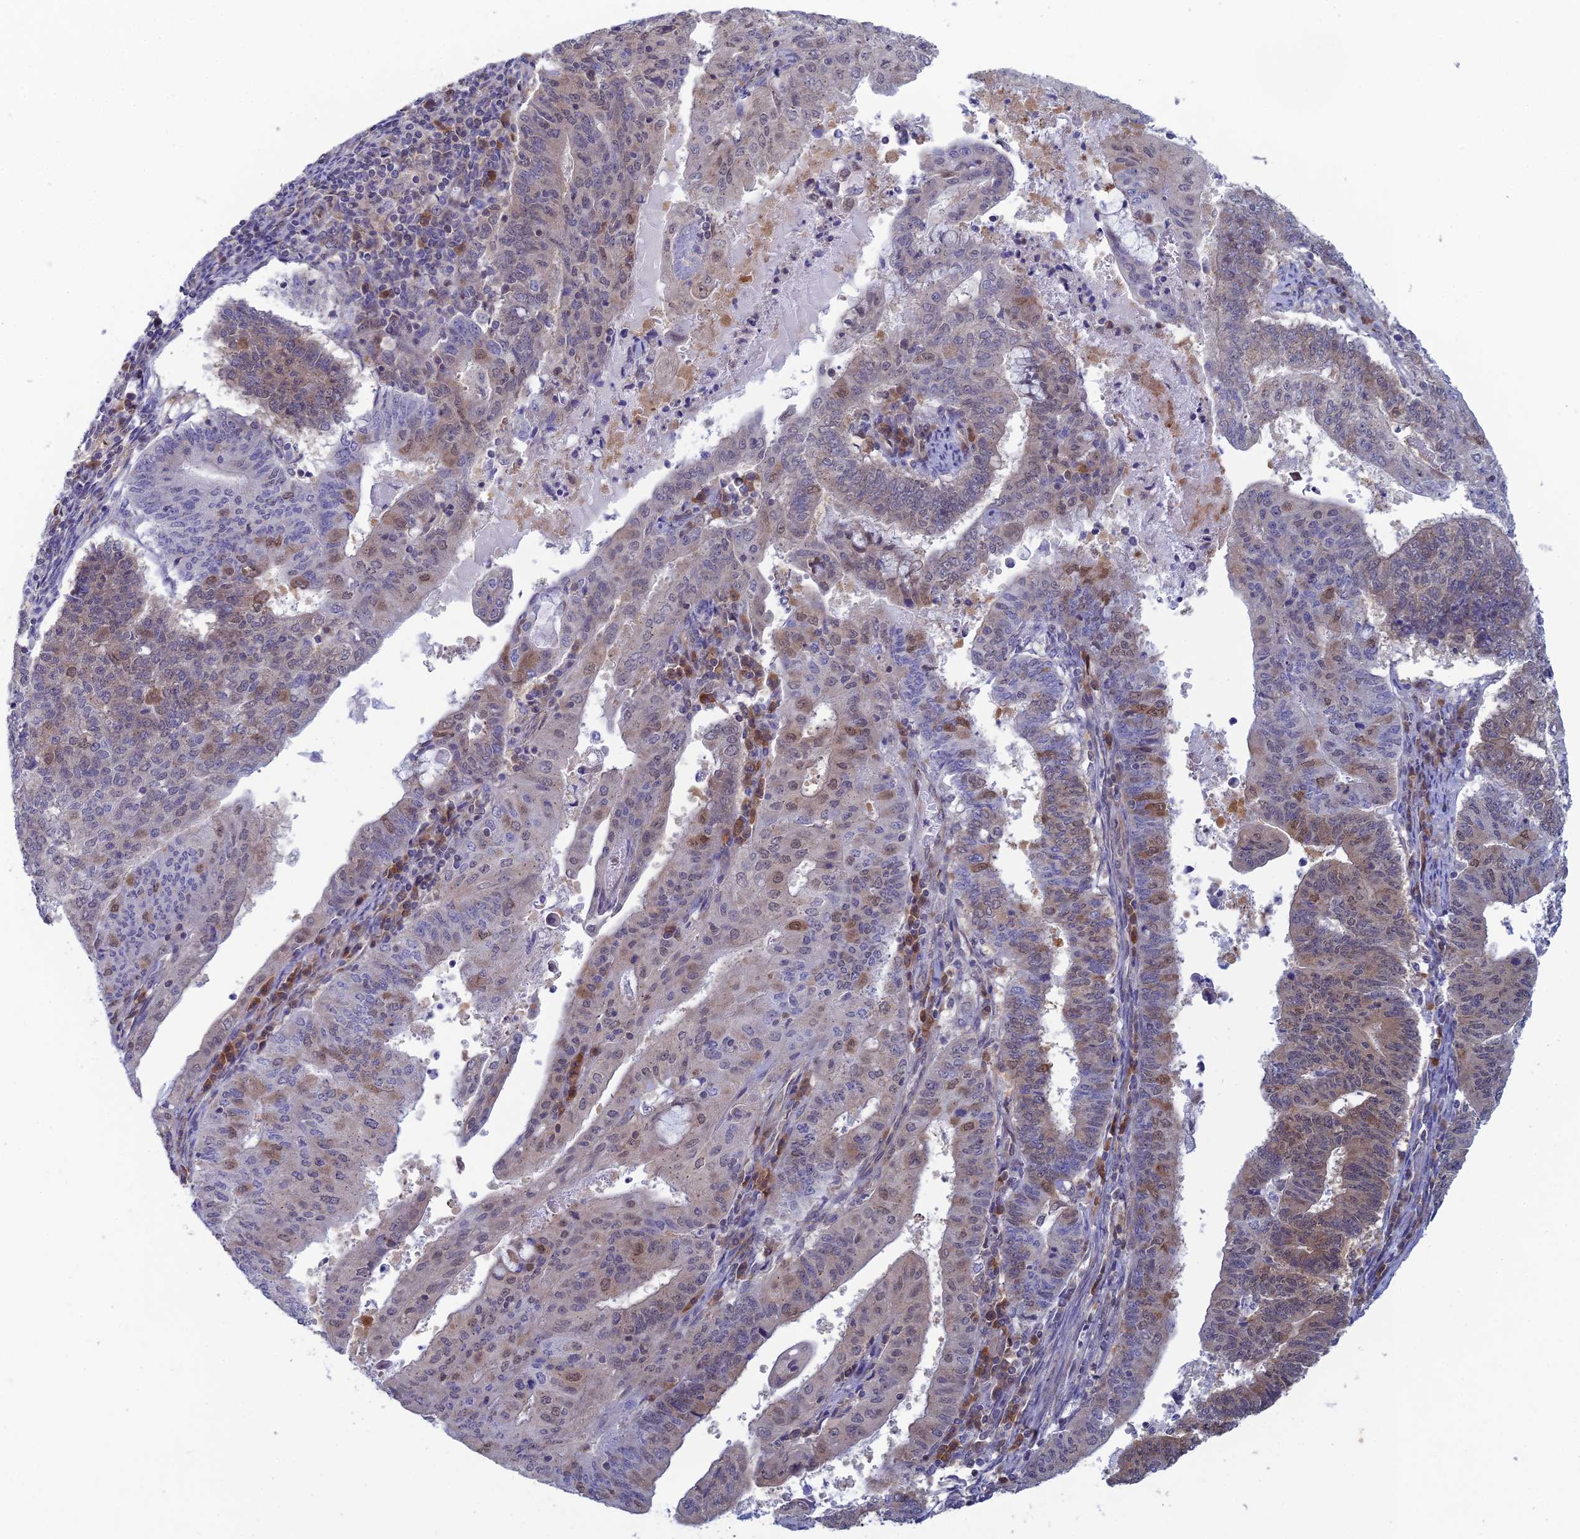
{"staining": {"intensity": "weak", "quantity": "<25%", "location": "cytoplasmic/membranous,nuclear"}, "tissue": "endometrial cancer", "cell_type": "Tumor cells", "image_type": "cancer", "snomed": [{"axis": "morphology", "description": "Adenocarcinoma, NOS"}, {"axis": "topography", "description": "Endometrium"}], "caption": "This is an IHC micrograph of endometrial cancer (adenocarcinoma). There is no staining in tumor cells.", "gene": "SRA1", "patient": {"sex": "female", "age": 59}}